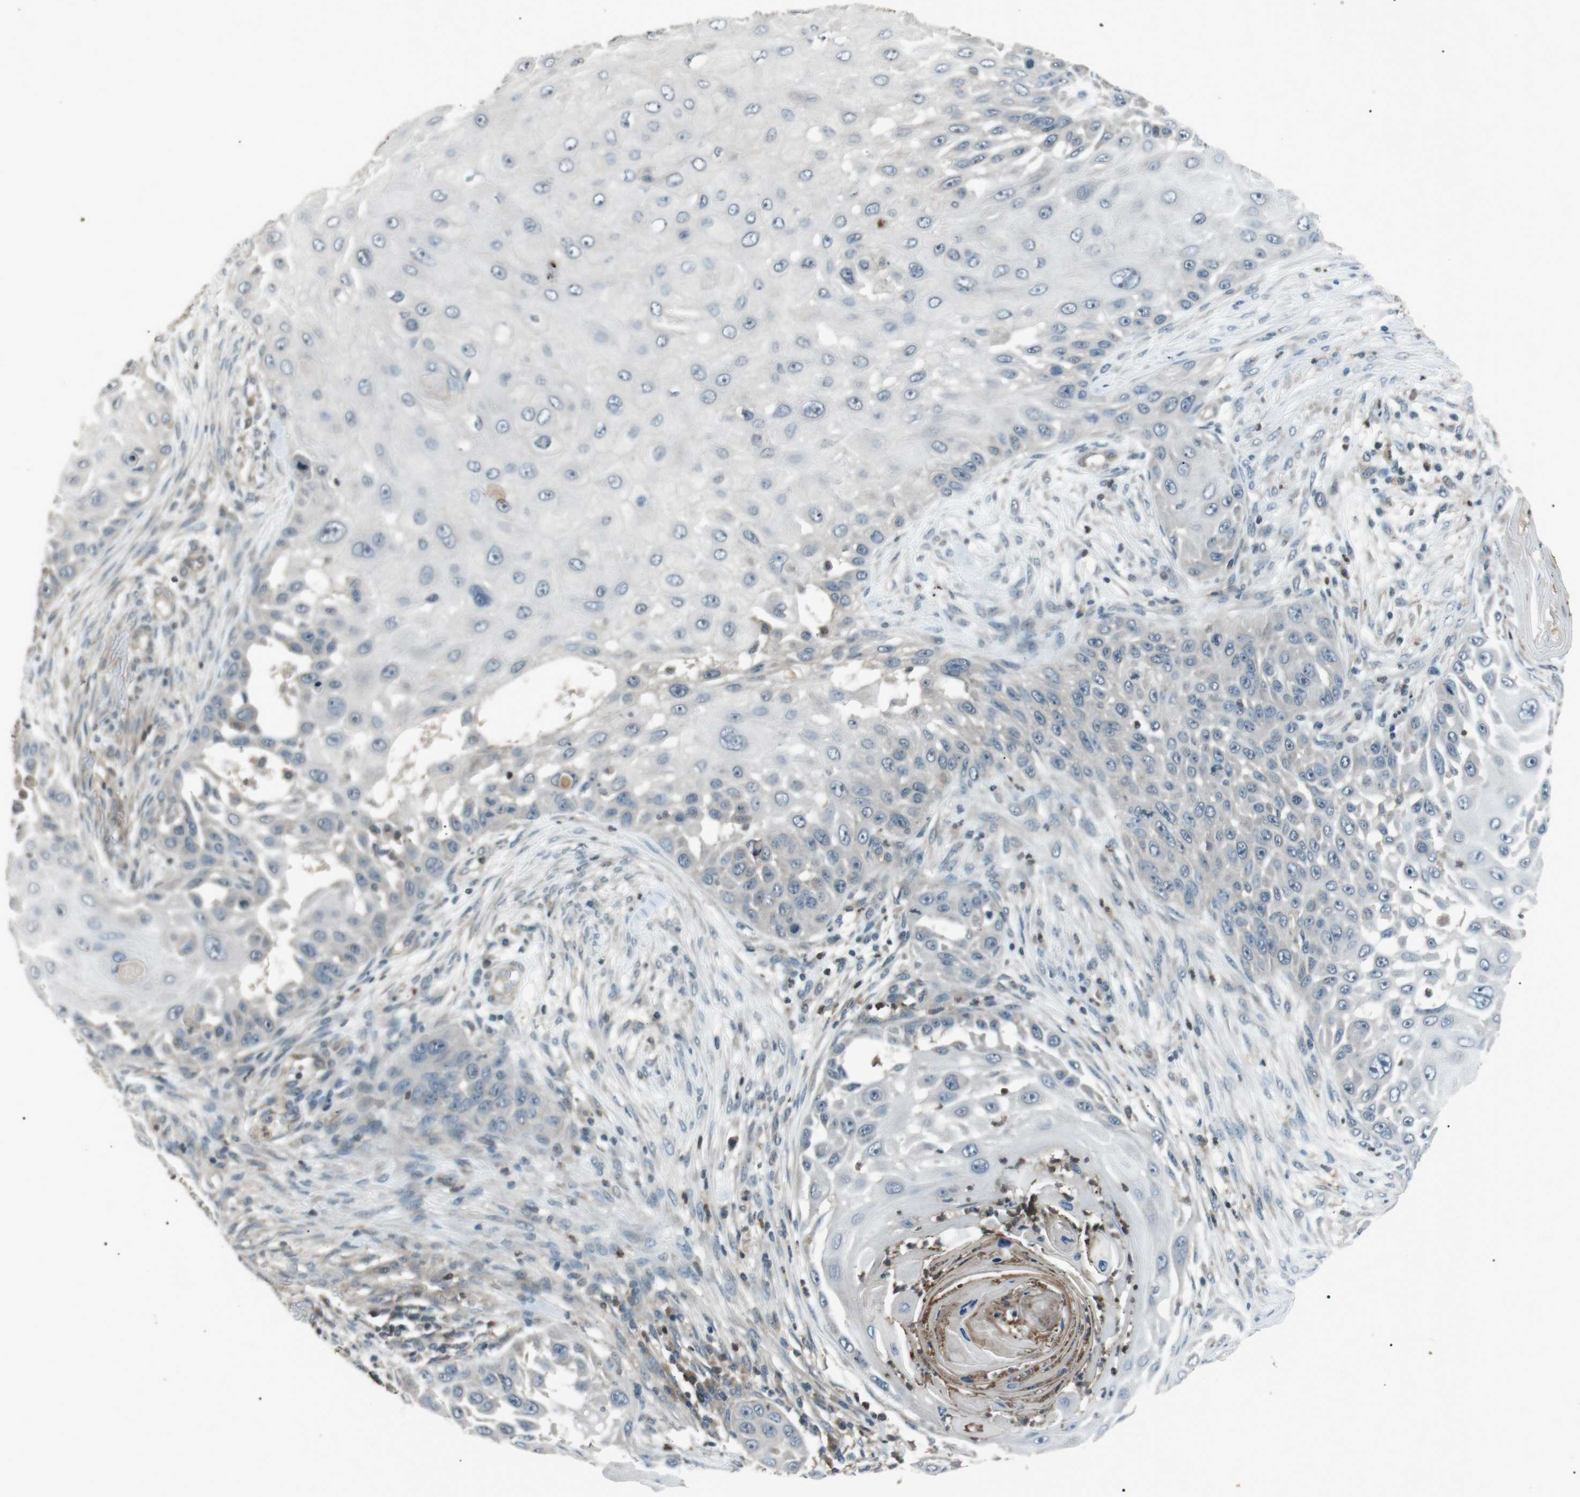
{"staining": {"intensity": "negative", "quantity": "none", "location": "none"}, "tissue": "skin cancer", "cell_type": "Tumor cells", "image_type": "cancer", "snomed": [{"axis": "morphology", "description": "Squamous cell carcinoma, NOS"}, {"axis": "topography", "description": "Skin"}], "caption": "IHC micrograph of skin squamous cell carcinoma stained for a protein (brown), which shows no positivity in tumor cells. Nuclei are stained in blue.", "gene": "NEK7", "patient": {"sex": "female", "age": 44}}